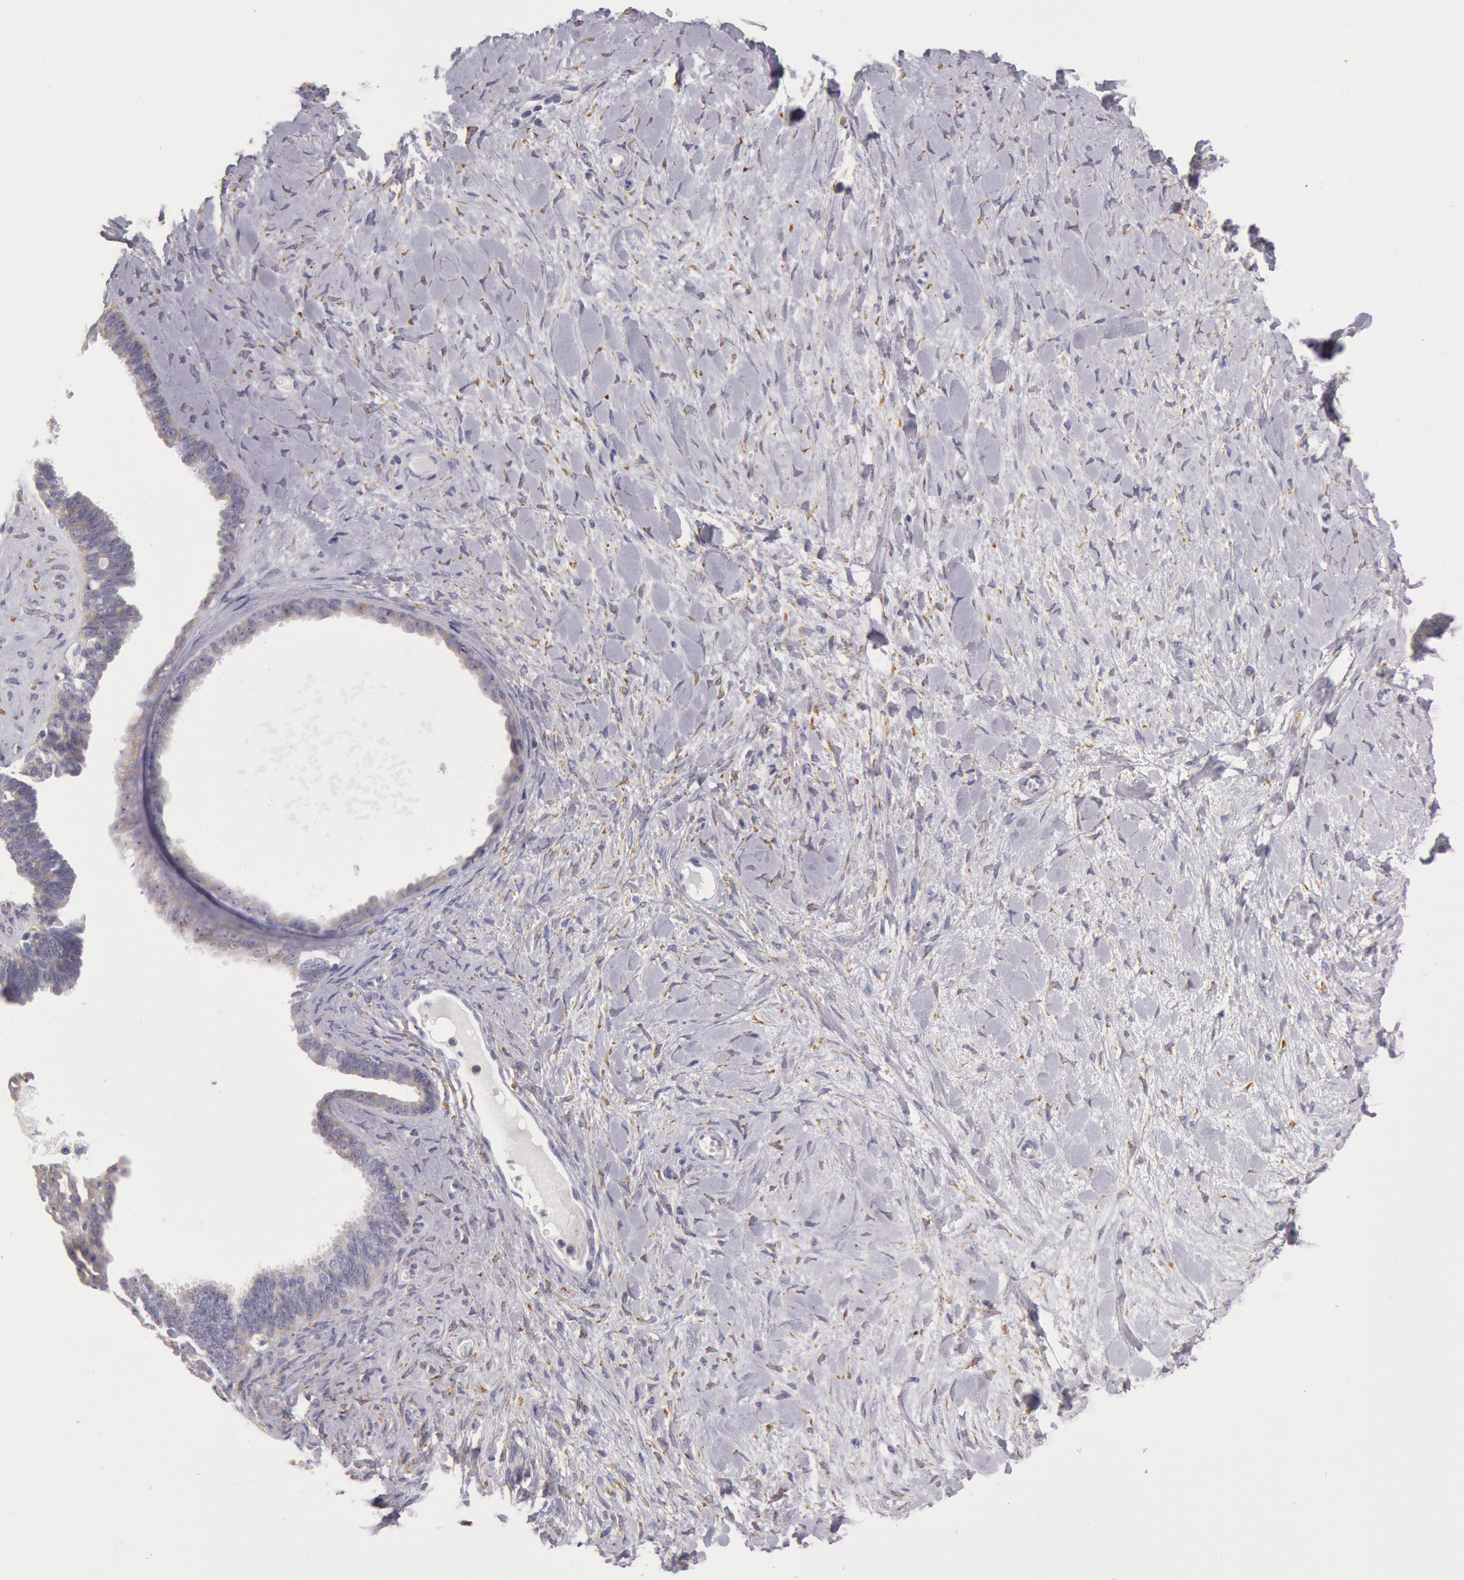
{"staining": {"intensity": "weak", "quantity": ">75%", "location": "cytoplasmic/membranous"}, "tissue": "ovarian cancer", "cell_type": "Tumor cells", "image_type": "cancer", "snomed": [{"axis": "morphology", "description": "Cystadenocarcinoma, serous, NOS"}, {"axis": "topography", "description": "Ovary"}], "caption": "Human ovarian cancer stained with a protein marker shows weak staining in tumor cells.", "gene": "CIDEB", "patient": {"sex": "female", "age": 71}}